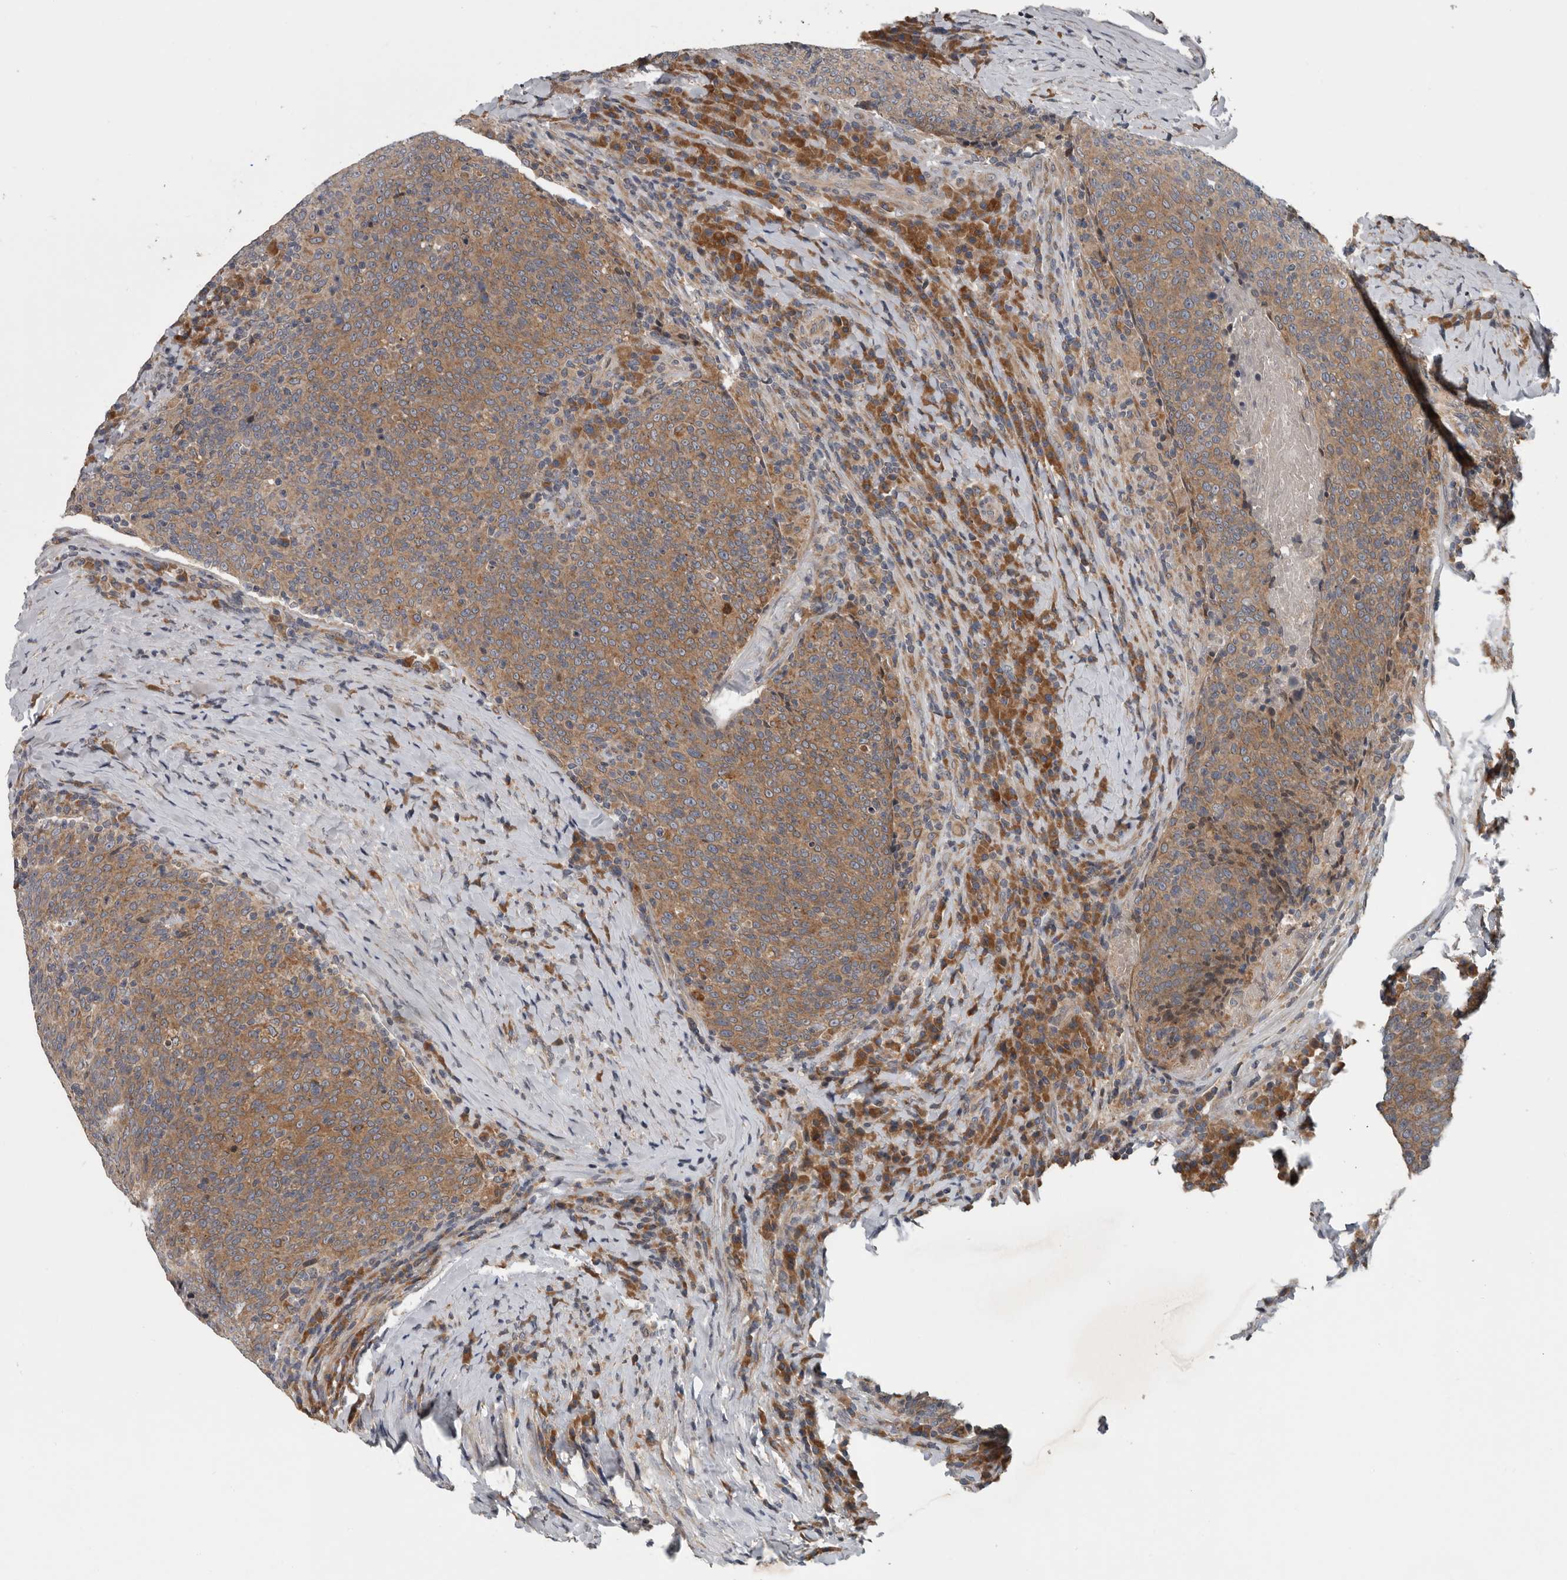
{"staining": {"intensity": "moderate", "quantity": ">75%", "location": "cytoplasmic/membranous"}, "tissue": "head and neck cancer", "cell_type": "Tumor cells", "image_type": "cancer", "snomed": [{"axis": "morphology", "description": "Squamous cell carcinoma, NOS"}, {"axis": "morphology", "description": "Squamous cell carcinoma, metastatic, NOS"}, {"axis": "topography", "description": "Lymph node"}, {"axis": "topography", "description": "Head-Neck"}], "caption": "Head and neck cancer stained for a protein shows moderate cytoplasmic/membranous positivity in tumor cells. Ihc stains the protein in brown and the nuclei are stained blue.", "gene": "TMEM199", "patient": {"sex": "male", "age": 62}}